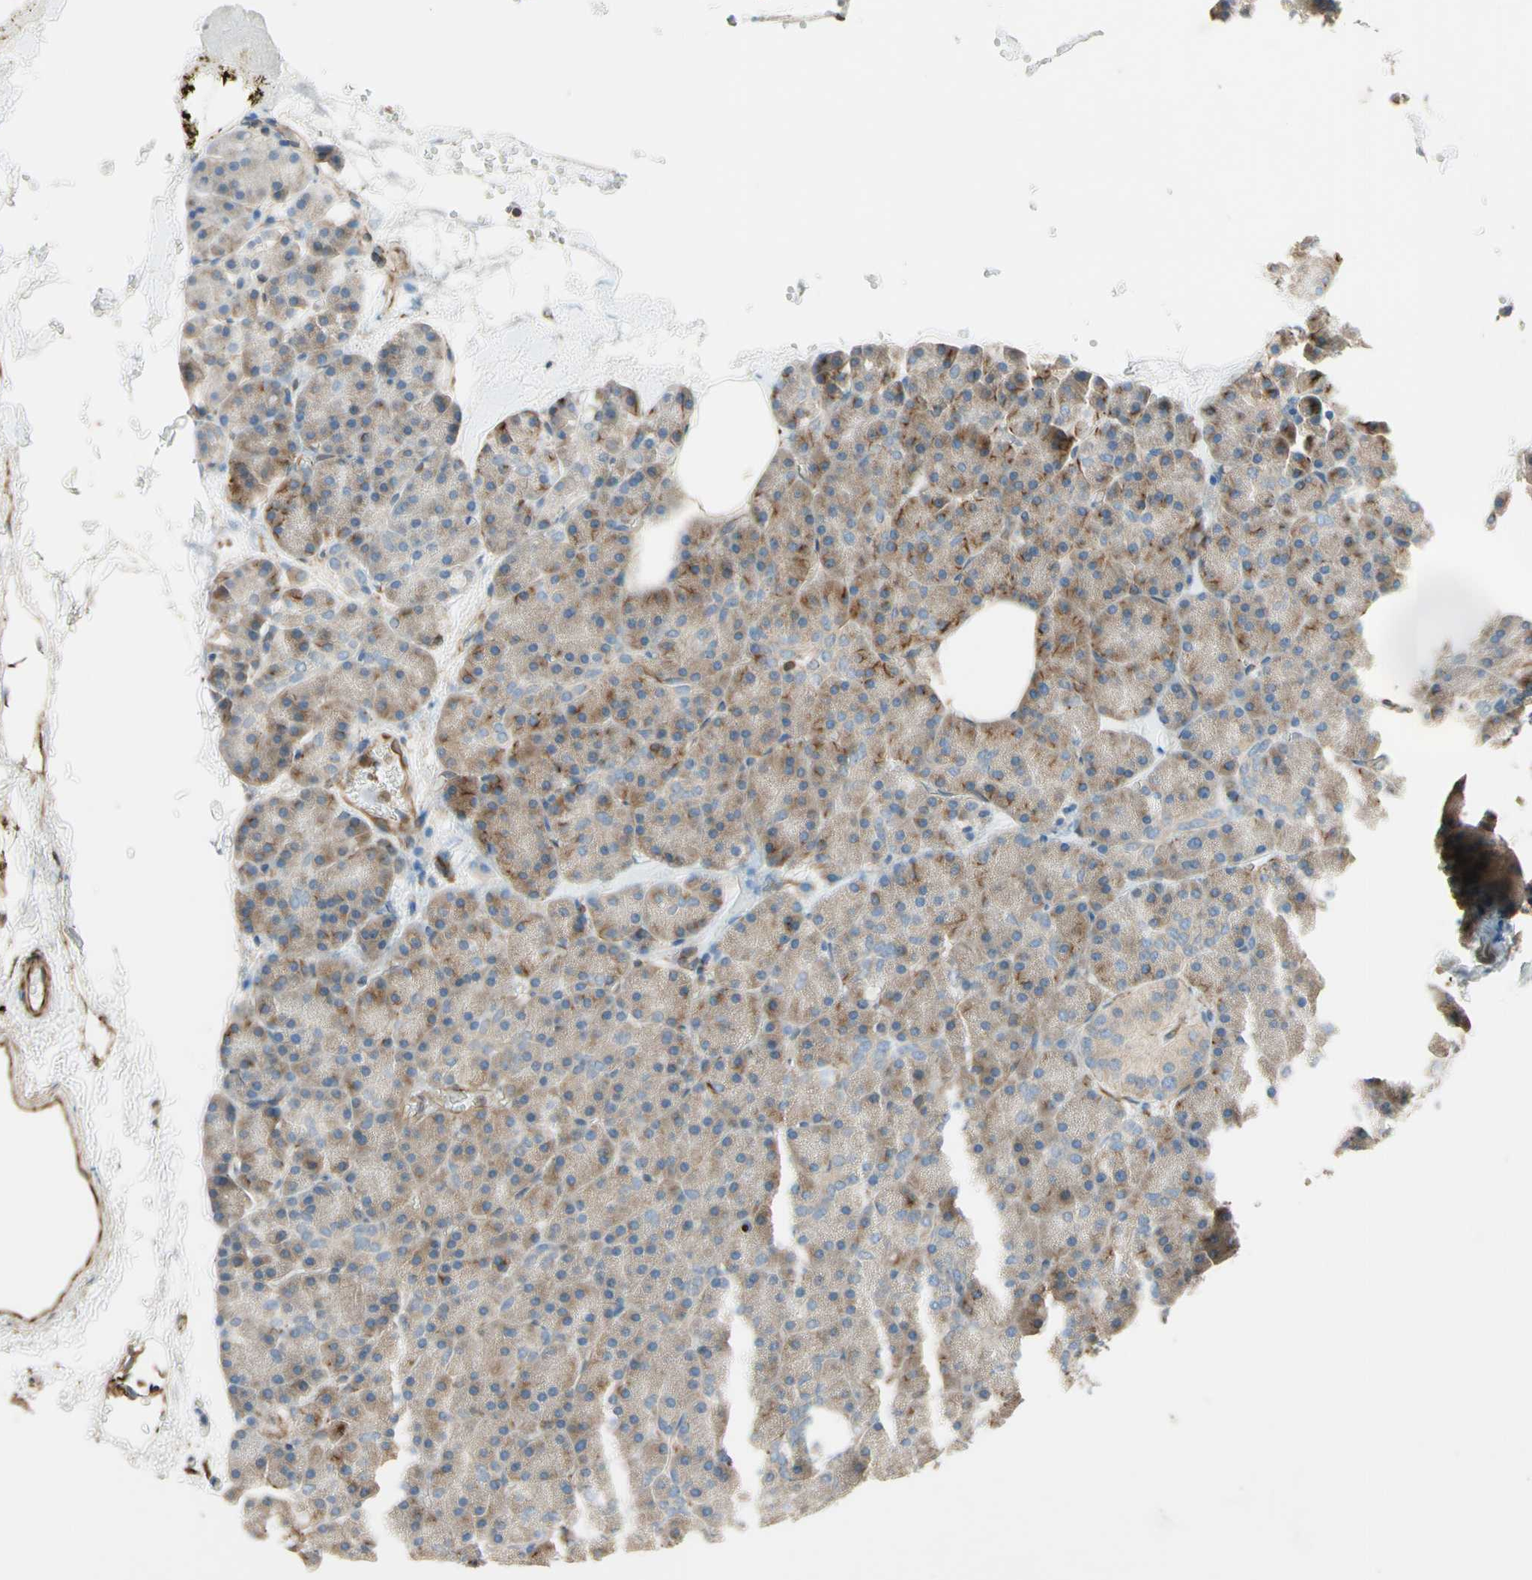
{"staining": {"intensity": "weak", "quantity": ">75%", "location": "cytoplasmic/membranous"}, "tissue": "pancreas", "cell_type": "Exocrine glandular cells", "image_type": "normal", "snomed": [{"axis": "morphology", "description": "Normal tissue, NOS"}, {"axis": "topography", "description": "Pancreas"}], "caption": "Immunohistochemistry histopathology image of normal human pancreas stained for a protein (brown), which shows low levels of weak cytoplasmic/membranous positivity in about >75% of exocrine glandular cells.", "gene": "TRAF2", "patient": {"sex": "female", "age": 35}}